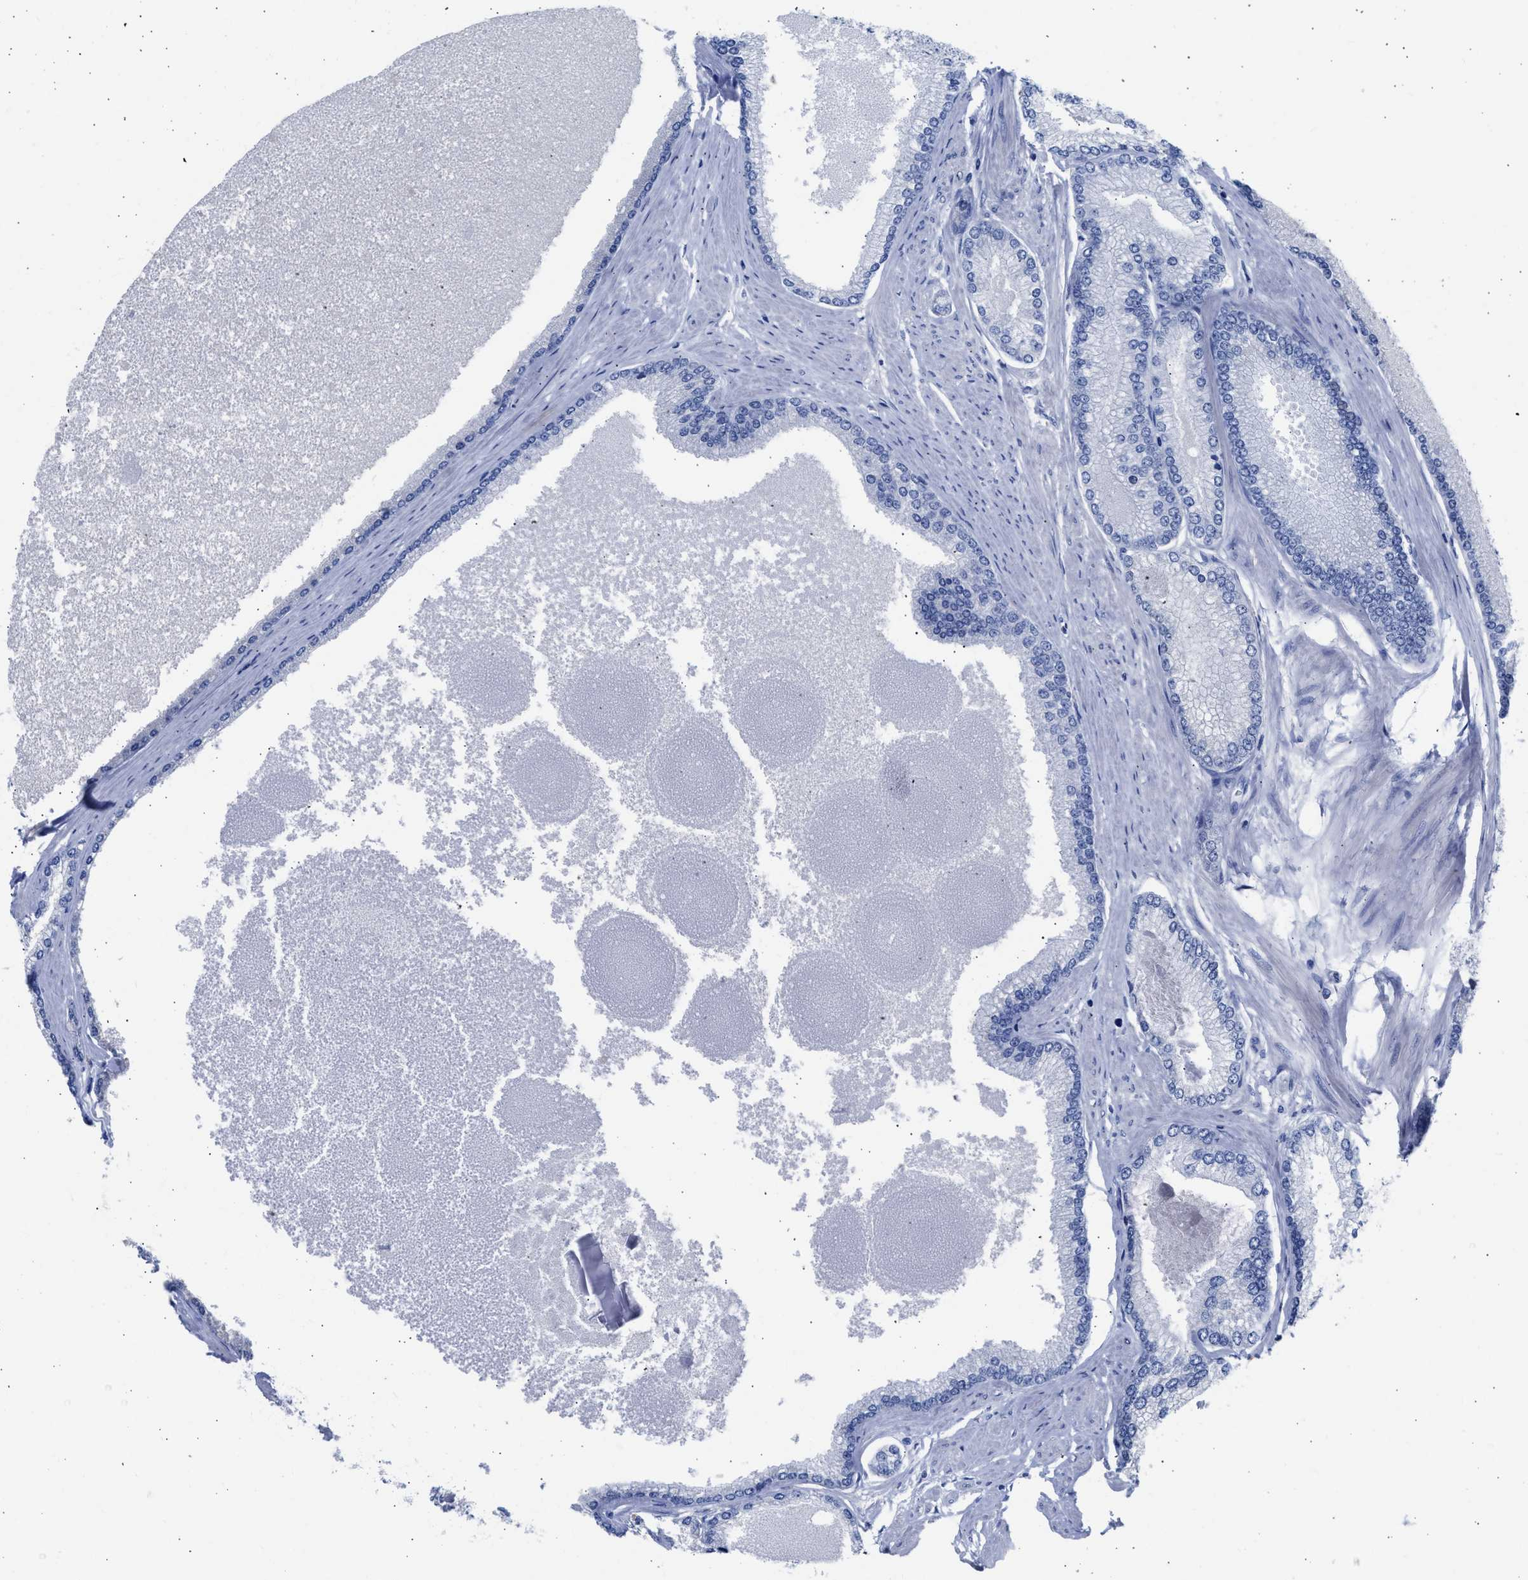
{"staining": {"intensity": "negative", "quantity": "none", "location": "none"}, "tissue": "prostate cancer", "cell_type": "Tumor cells", "image_type": "cancer", "snomed": [{"axis": "morphology", "description": "Adenocarcinoma, High grade"}, {"axis": "topography", "description": "Prostate"}], "caption": "Human prostate cancer stained for a protein using IHC shows no positivity in tumor cells.", "gene": "RSPH1", "patient": {"sex": "male", "age": 61}}